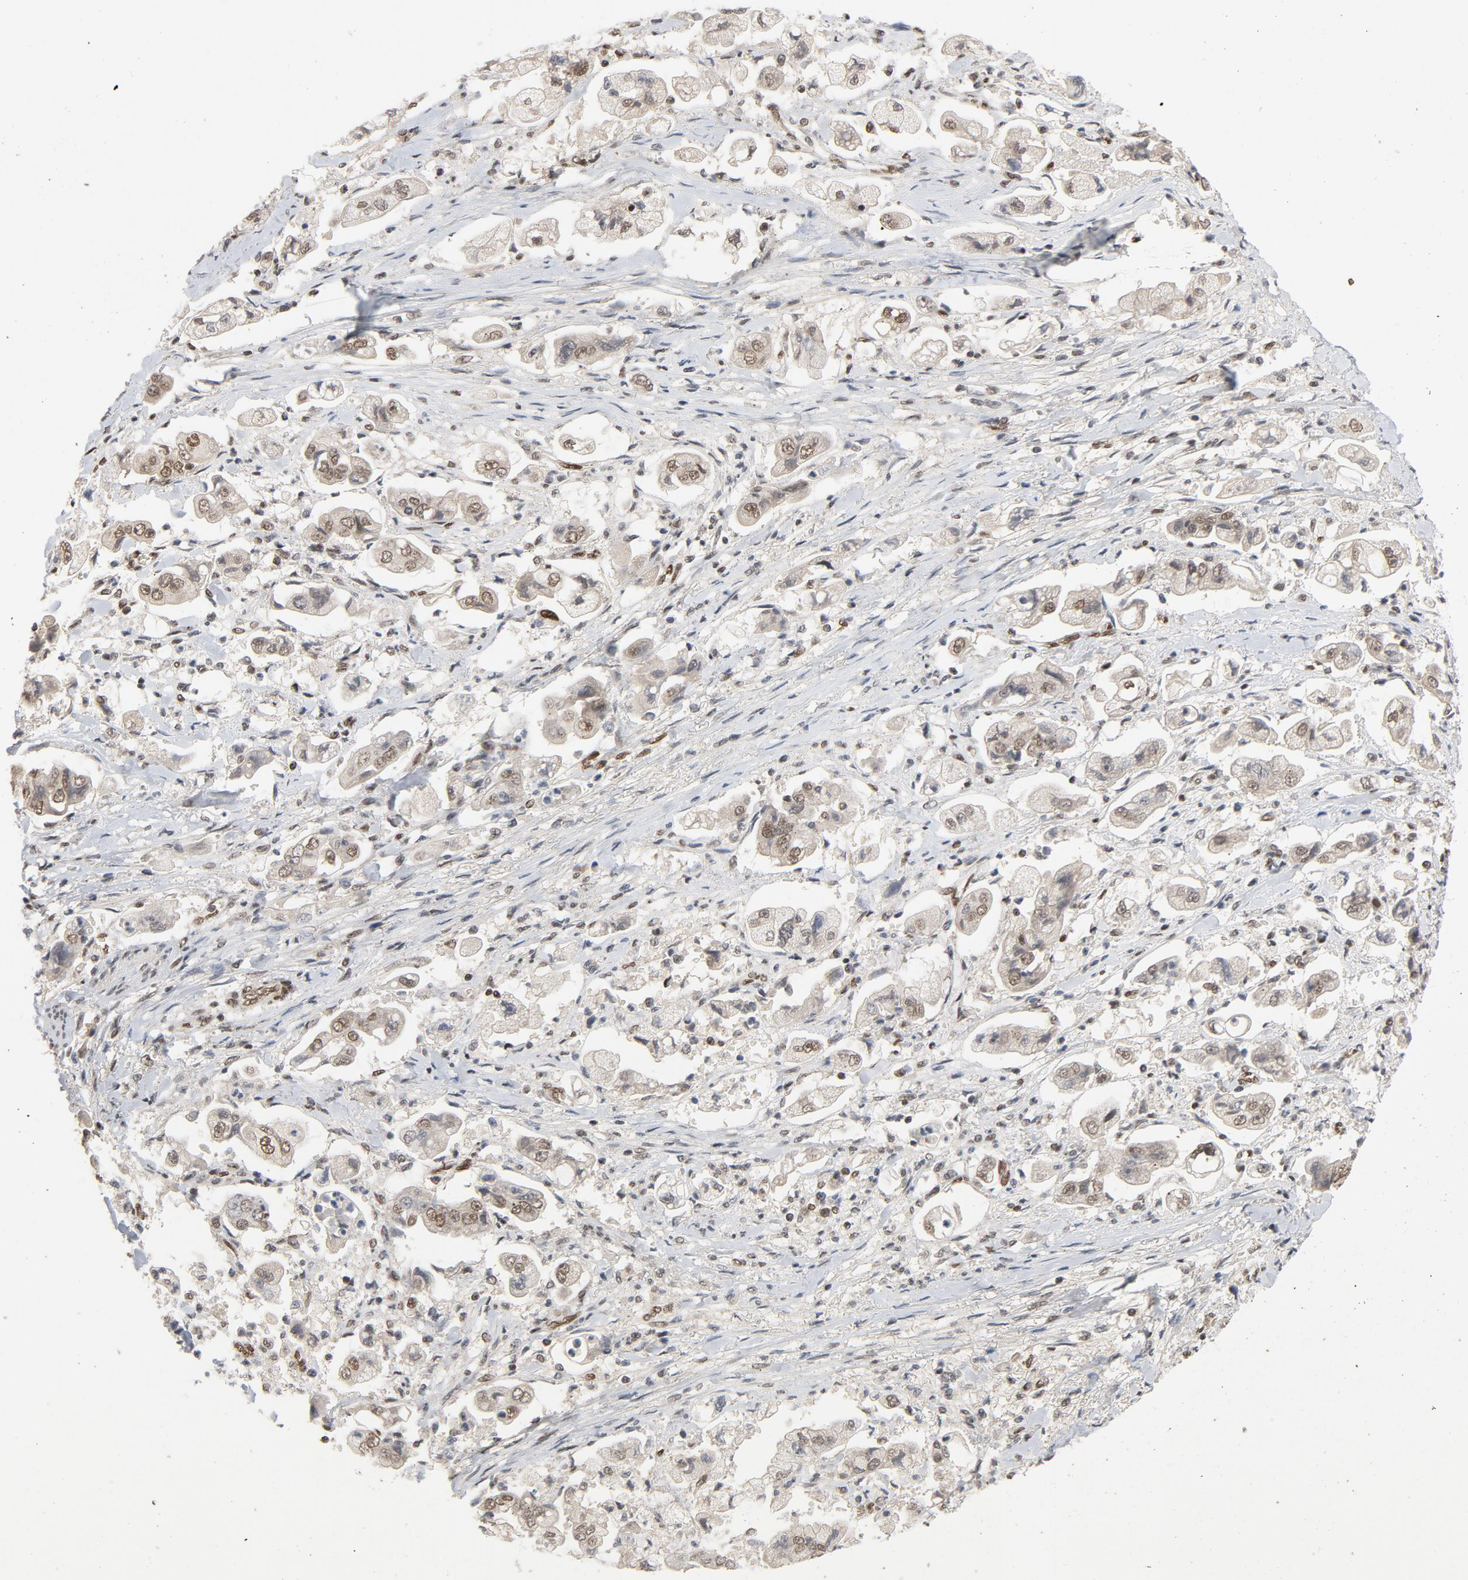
{"staining": {"intensity": "moderate", "quantity": ">75%", "location": "nuclear"}, "tissue": "stomach cancer", "cell_type": "Tumor cells", "image_type": "cancer", "snomed": [{"axis": "morphology", "description": "Adenocarcinoma, NOS"}, {"axis": "topography", "description": "Stomach"}], "caption": "Stomach adenocarcinoma stained with a brown dye shows moderate nuclear positive expression in about >75% of tumor cells.", "gene": "SMARCD1", "patient": {"sex": "male", "age": 62}}